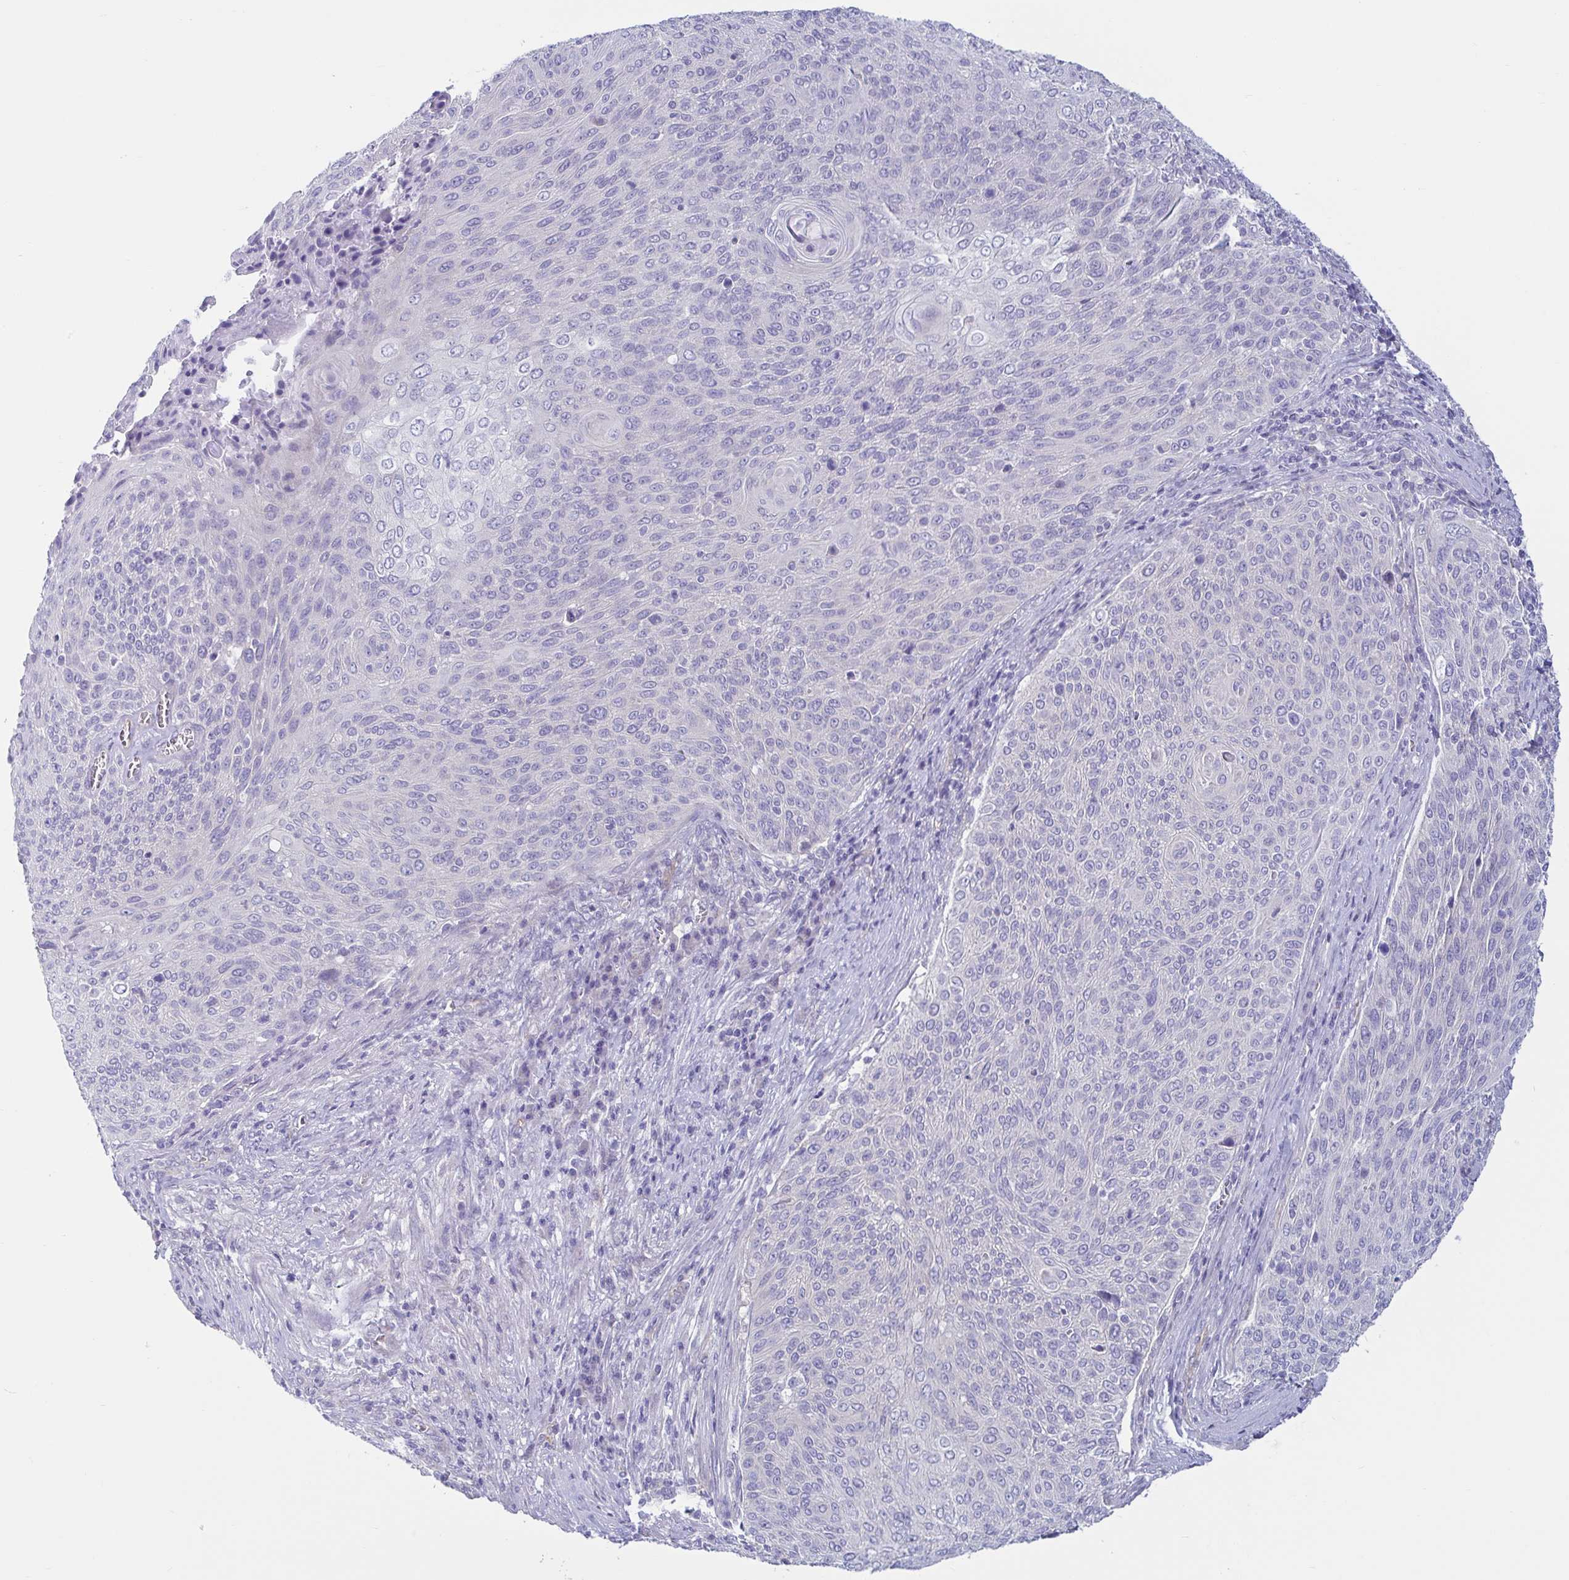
{"staining": {"intensity": "negative", "quantity": "none", "location": "none"}, "tissue": "cervical cancer", "cell_type": "Tumor cells", "image_type": "cancer", "snomed": [{"axis": "morphology", "description": "Squamous cell carcinoma, NOS"}, {"axis": "topography", "description": "Cervix"}], "caption": "Immunohistochemistry of cervical cancer shows no positivity in tumor cells.", "gene": "TNNI2", "patient": {"sex": "female", "age": 31}}